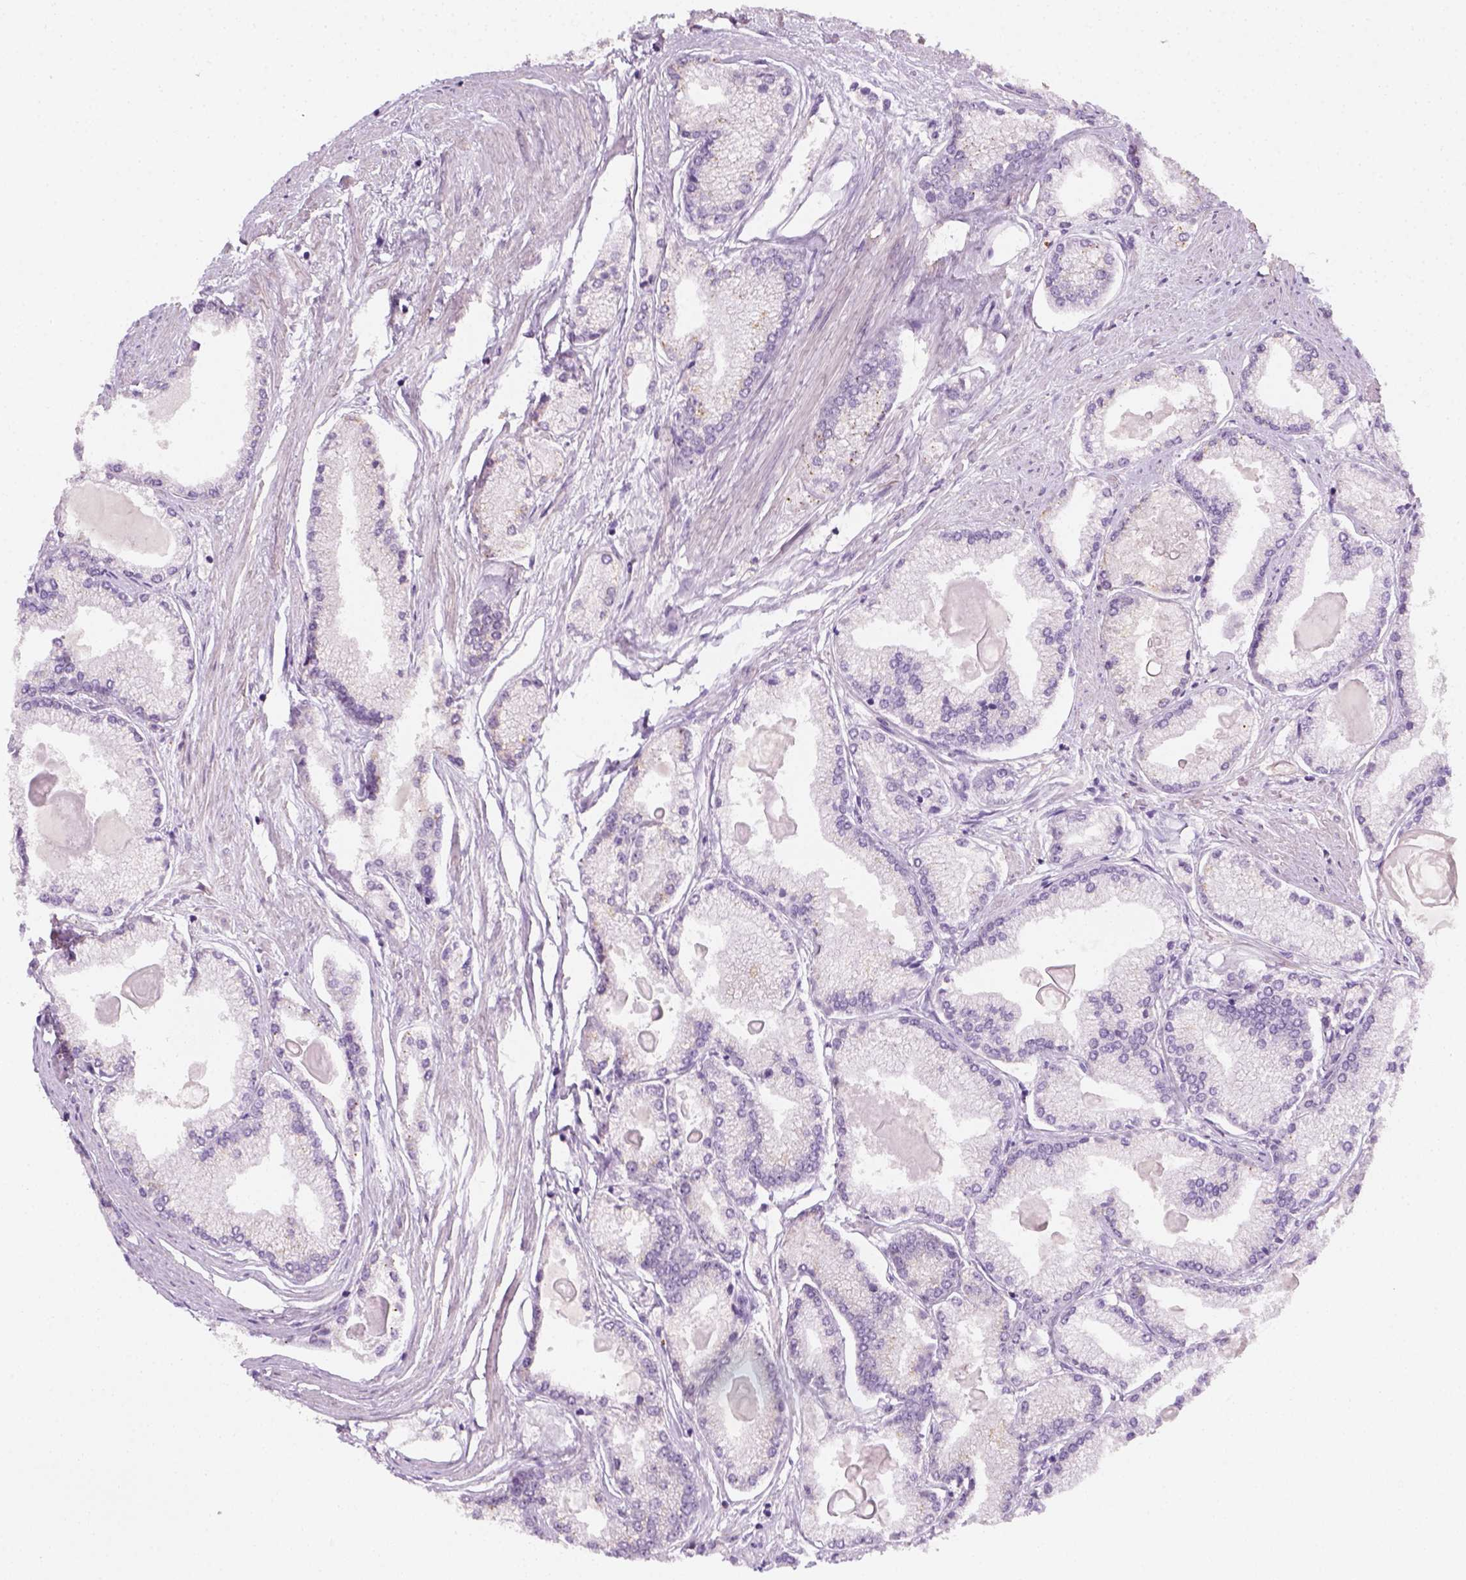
{"staining": {"intensity": "negative", "quantity": "none", "location": "none"}, "tissue": "prostate cancer", "cell_type": "Tumor cells", "image_type": "cancer", "snomed": [{"axis": "morphology", "description": "Adenocarcinoma, High grade"}, {"axis": "topography", "description": "Prostate"}], "caption": "Micrograph shows no protein positivity in tumor cells of prostate cancer (adenocarcinoma (high-grade)) tissue.", "gene": "FAM163B", "patient": {"sex": "male", "age": 68}}